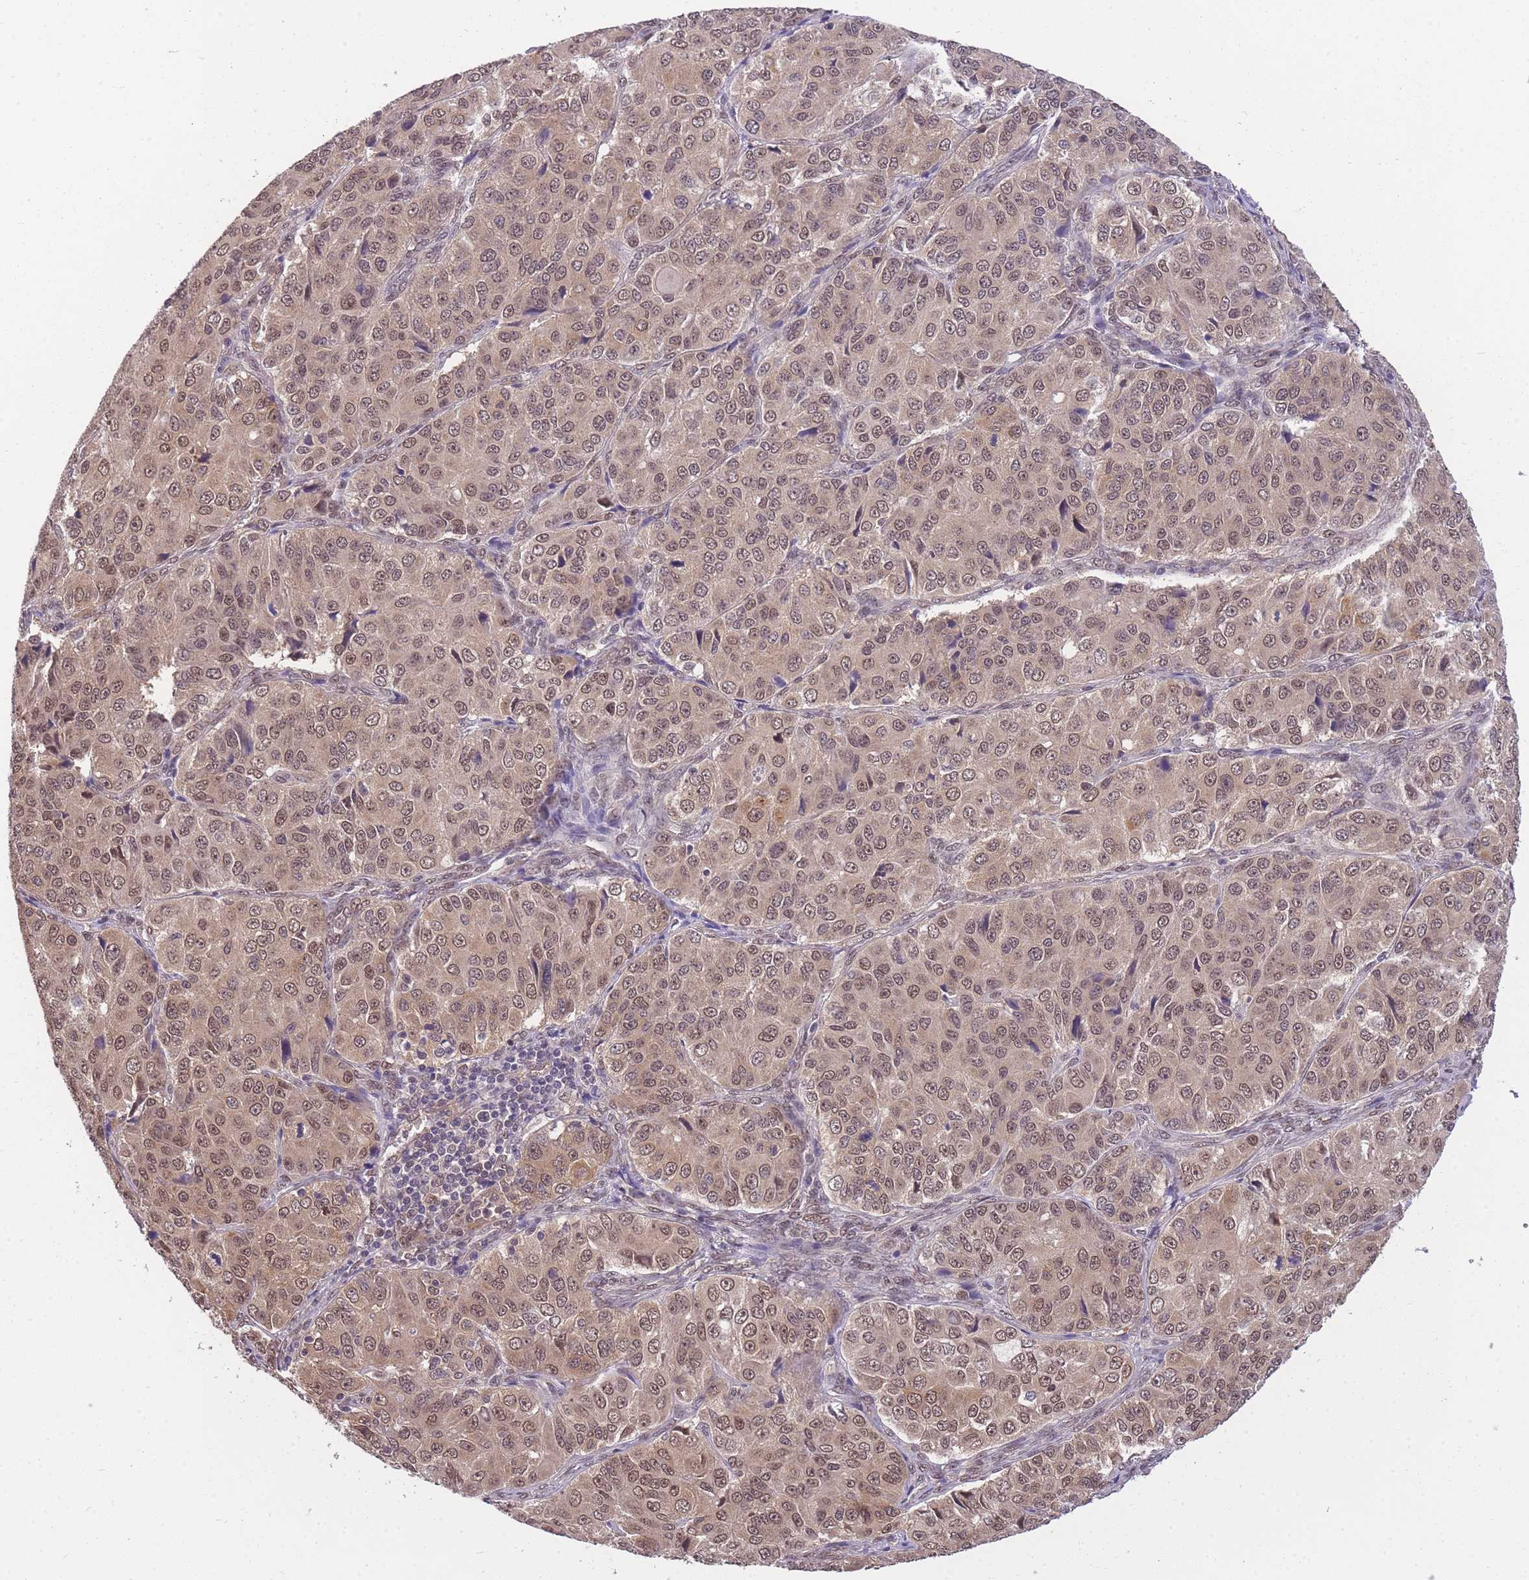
{"staining": {"intensity": "moderate", "quantity": ">75%", "location": "cytoplasmic/membranous,nuclear"}, "tissue": "ovarian cancer", "cell_type": "Tumor cells", "image_type": "cancer", "snomed": [{"axis": "morphology", "description": "Carcinoma, endometroid"}, {"axis": "topography", "description": "Ovary"}], "caption": "Immunohistochemical staining of human endometroid carcinoma (ovarian) demonstrates medium levels of moderate cytoplasmic/membranous and nuclear positivity in about >75% of tumor cells. Nuclei are stained in blue.", "gene": "CDIP1", "patient": {"sex": "female", "age": 51}}